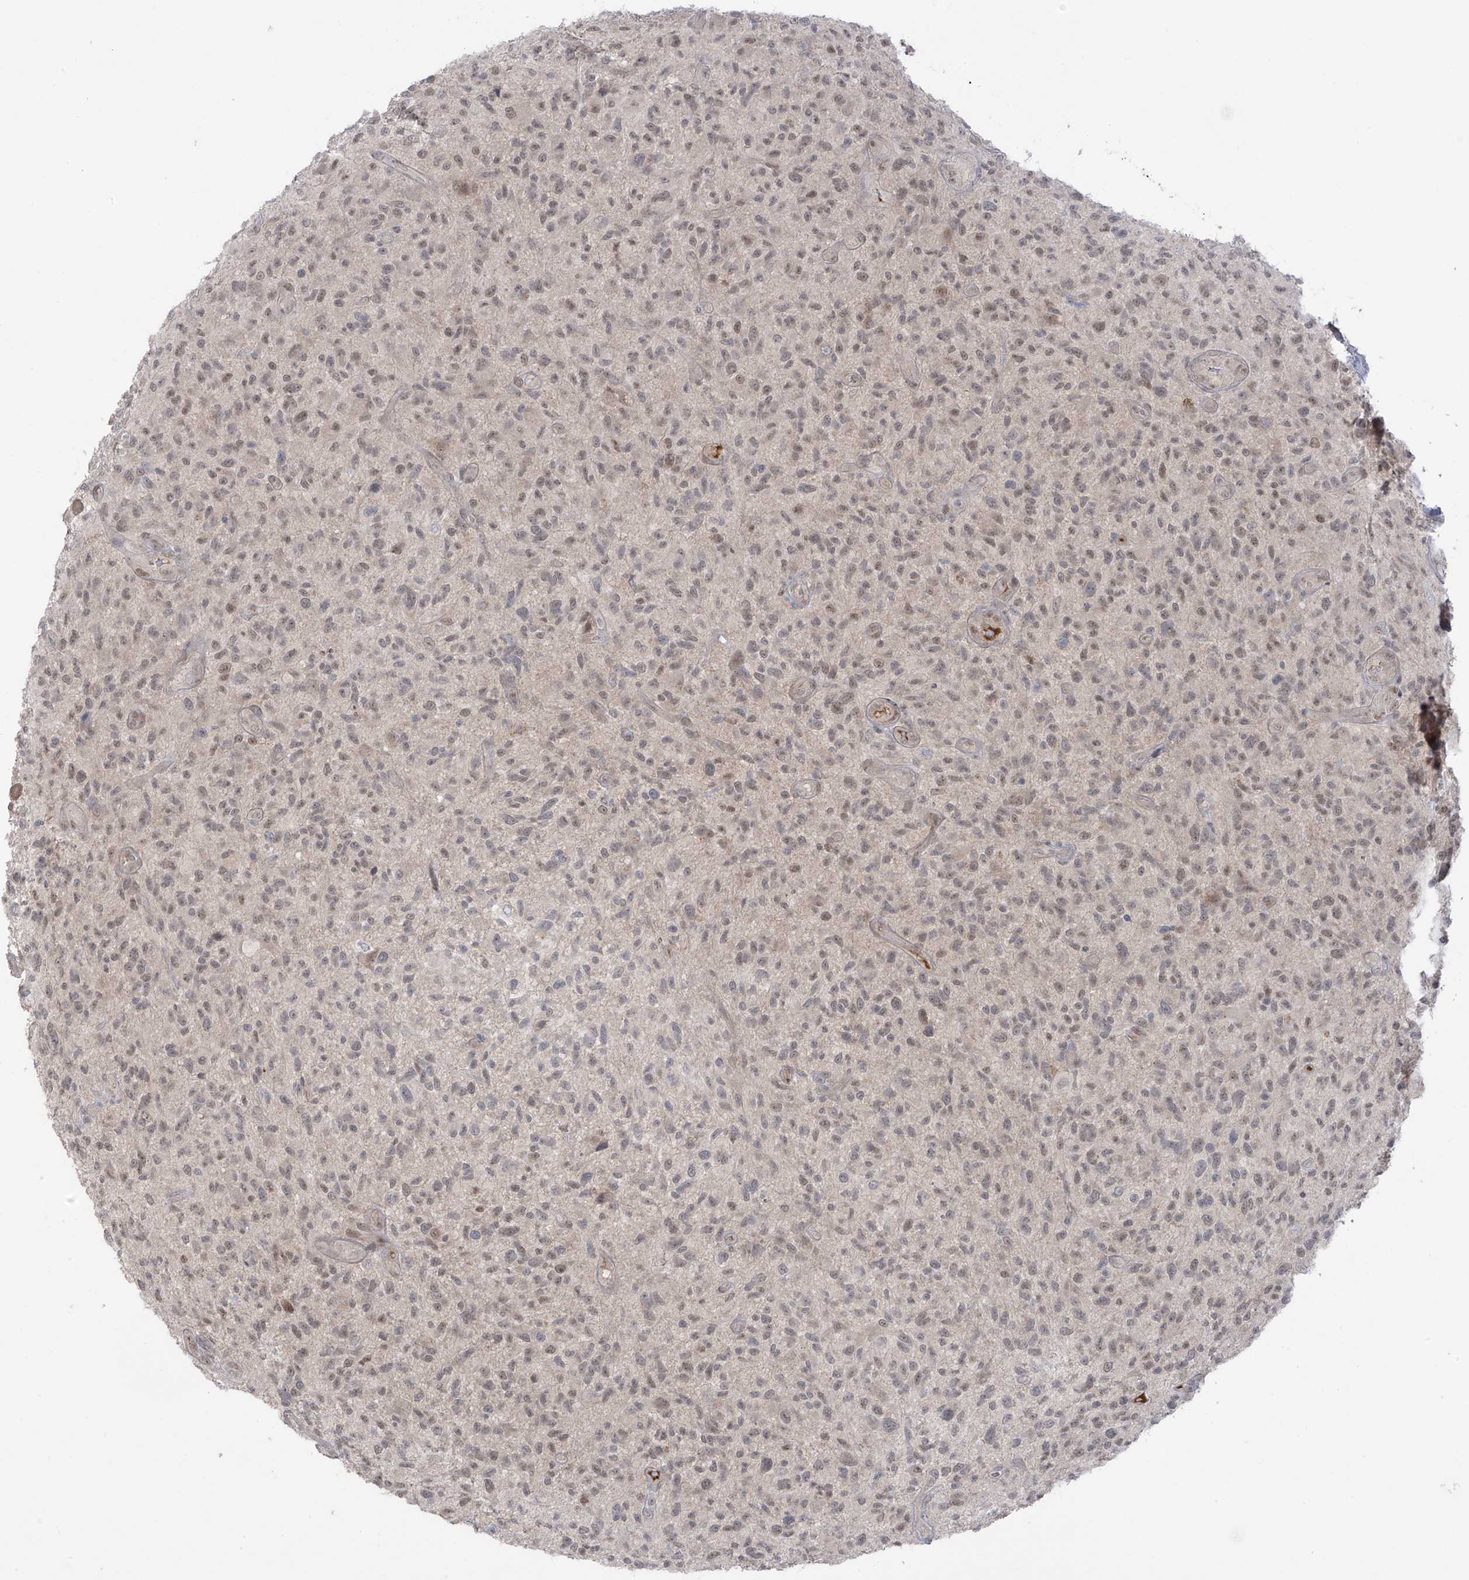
{"staining": {"intensity": "moderate", "quantity": "25%-75%", "location": "nuclear"}, "tissue": "glioma", "cell_type": "Tumor cells", "image_type": "cancer", "snomed": [{"axis": "morphology", "description": "Glioma, malignant, High grade"}, {"axis": "topography", "description": "Brain"}], "caption": "Human glioma stained for a protein (brown) demonstrates moderate nuclear positive staining in about 25%-75% of tumor cells.", "gene": "OGT", "patient": {"sex": "male", "age": 47}}